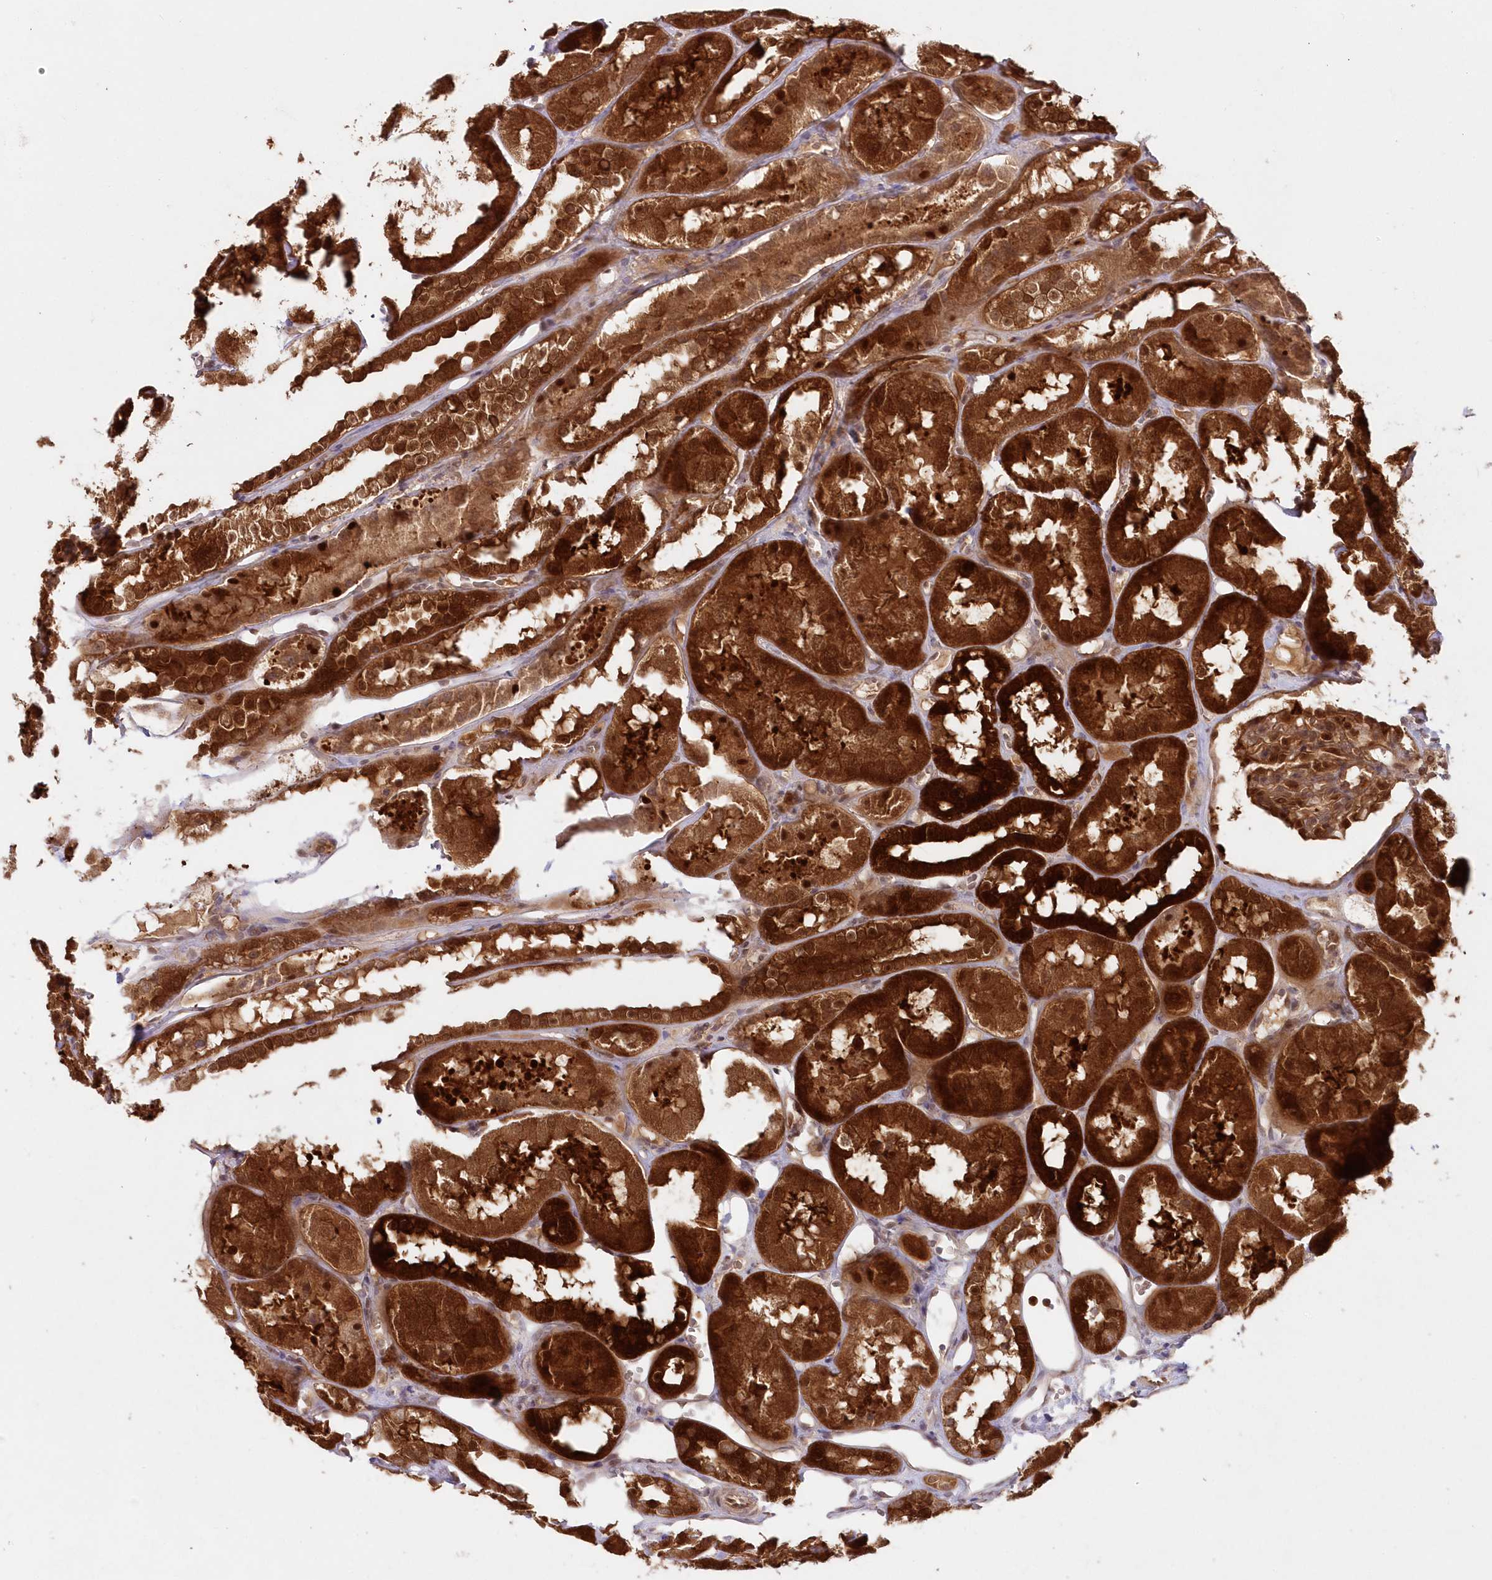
{"staining": {"intensity": "moderate", "quantity": ">75%", "location": "cytoplasmic/membranous,nuclear"}, "tissue": "kidney", "cell_type": "Cells in glomeruli", "image_type": "normal", "snomed": [{"axis": "morphology", "description": "Normal tissue, NOS"}, {"axis": "topography", "description": "Kidney"}], "caption": "High-power microscopy captured an immunohistochemistry histopathology image of normal kidney, revealing moderate cytoplasmic/membranous,nuclear expression in about >75% of cells in glomeruli. The staining is performed using DAB brown chromogen to label protein expression. The nuclei are counter-stained blue using hematoxylin.", "gene": "GBE1", "patient": {"sex": "male", "age": 16}}